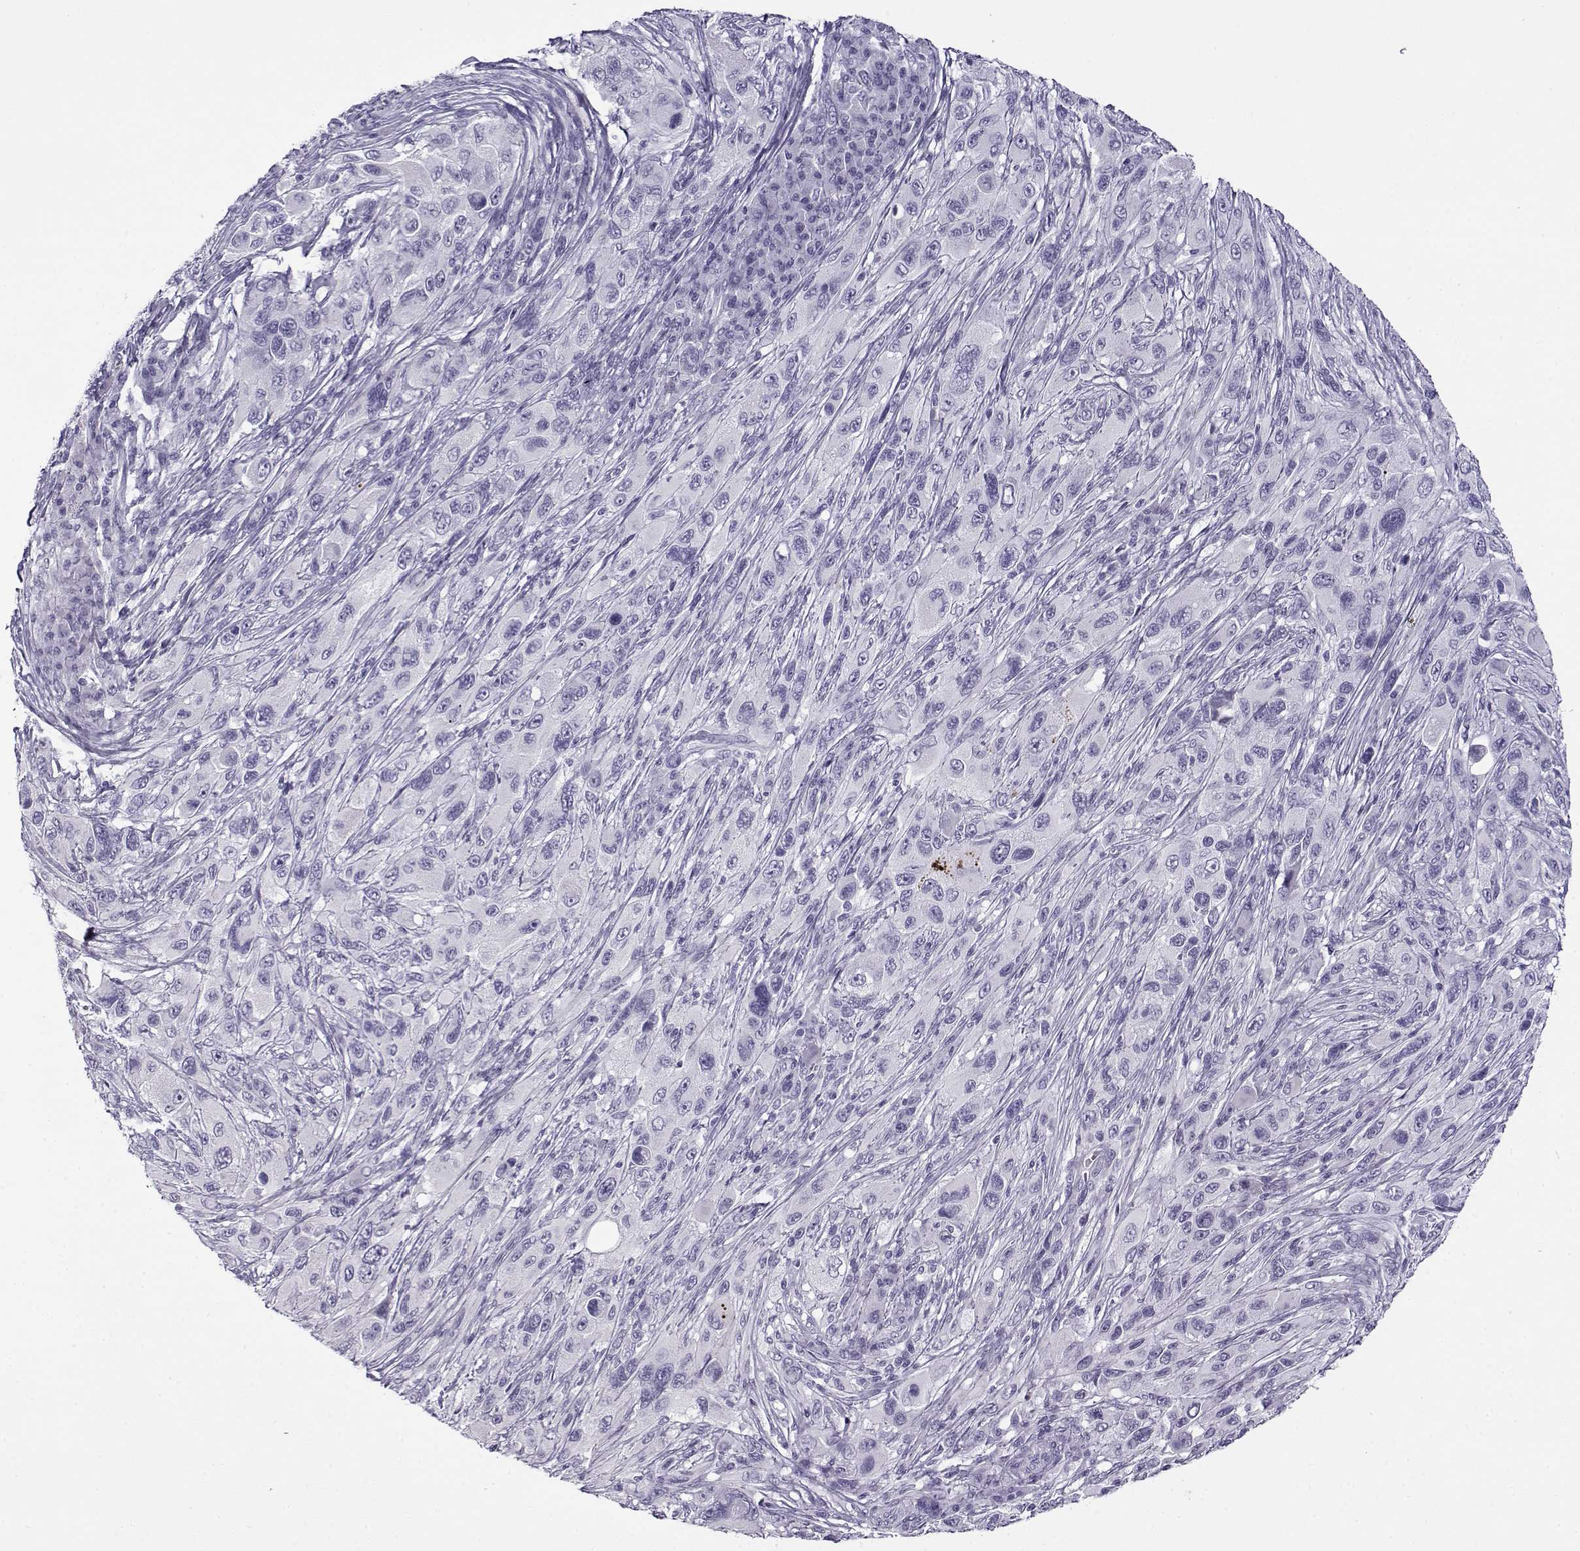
{"staining": {"intensity": "negative", "quantity": "none", "location": "none"}, "tissue": "melanoma", "cell_type": "Tumor cells", "image_type": "cancer", "snomed": [{"axis": "morphology", "description": "Malignant melanoma, NOS"}, {"axis": "topography", "description": "Skin"}], "caption": "A histopathology image of human malignant melanoma is negative for staining in tumor cells.", "gene": "GTSF1L", "patient": {"sex": "male", "age": 53}}